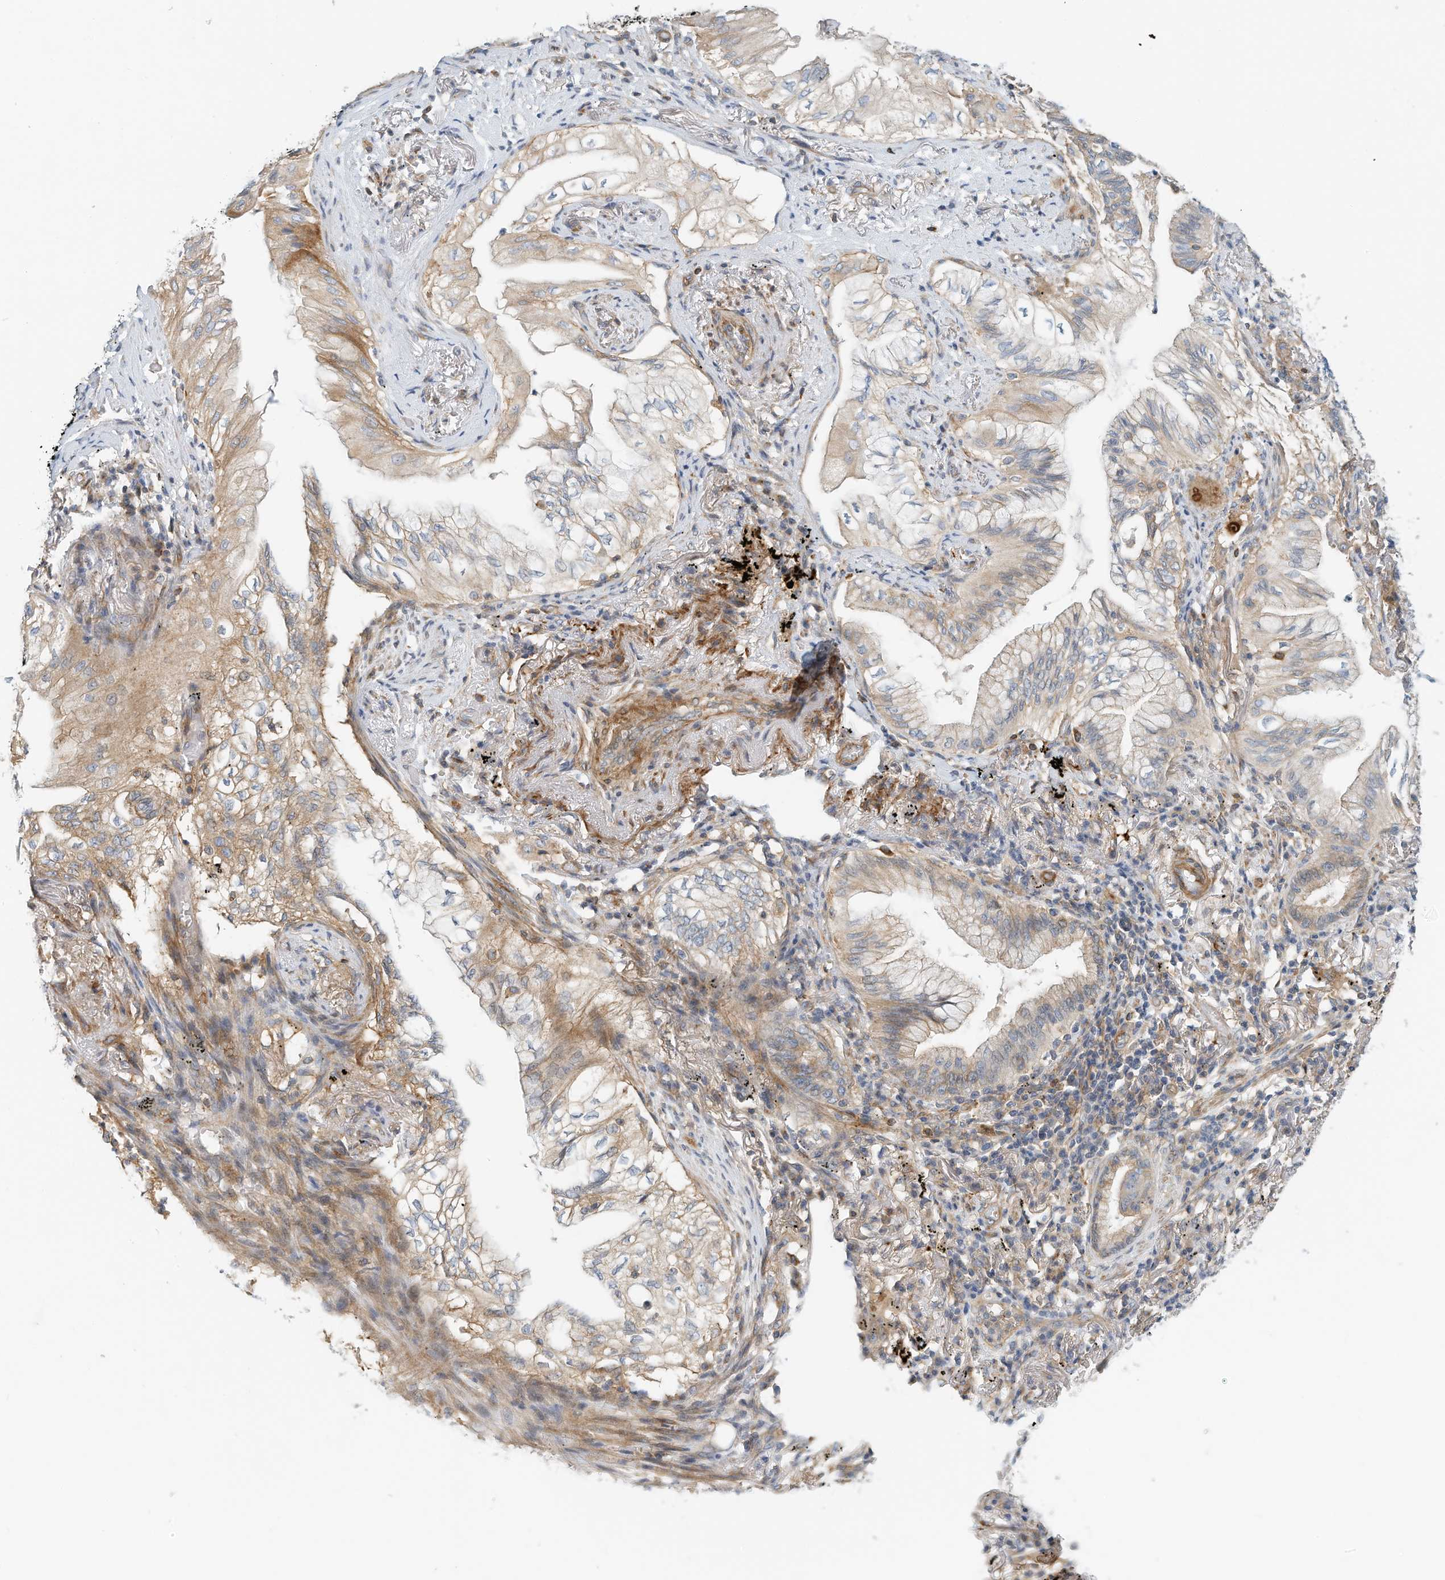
{"staining": {"intensity": "weak", "quantity": "25%-75%", "location": "cytoplasmic/membranous"}, "tissue": "lung cancer", "cell_type": "Tumor cells", "image_type": "cancer", "snomed": [{"axis": "morphology", "description": "Adenocarcinoma, NOS"}, {"axis": "topography", "description": "Lung"}], "caption": "This is a micrograph of immunohistochemistry staining of lung cancer, which shows weak staining in the cytoplasmic/membranous of tumor cells.", "gene": "MICAL1", "patient": {"sex": "female", "age": 70}}